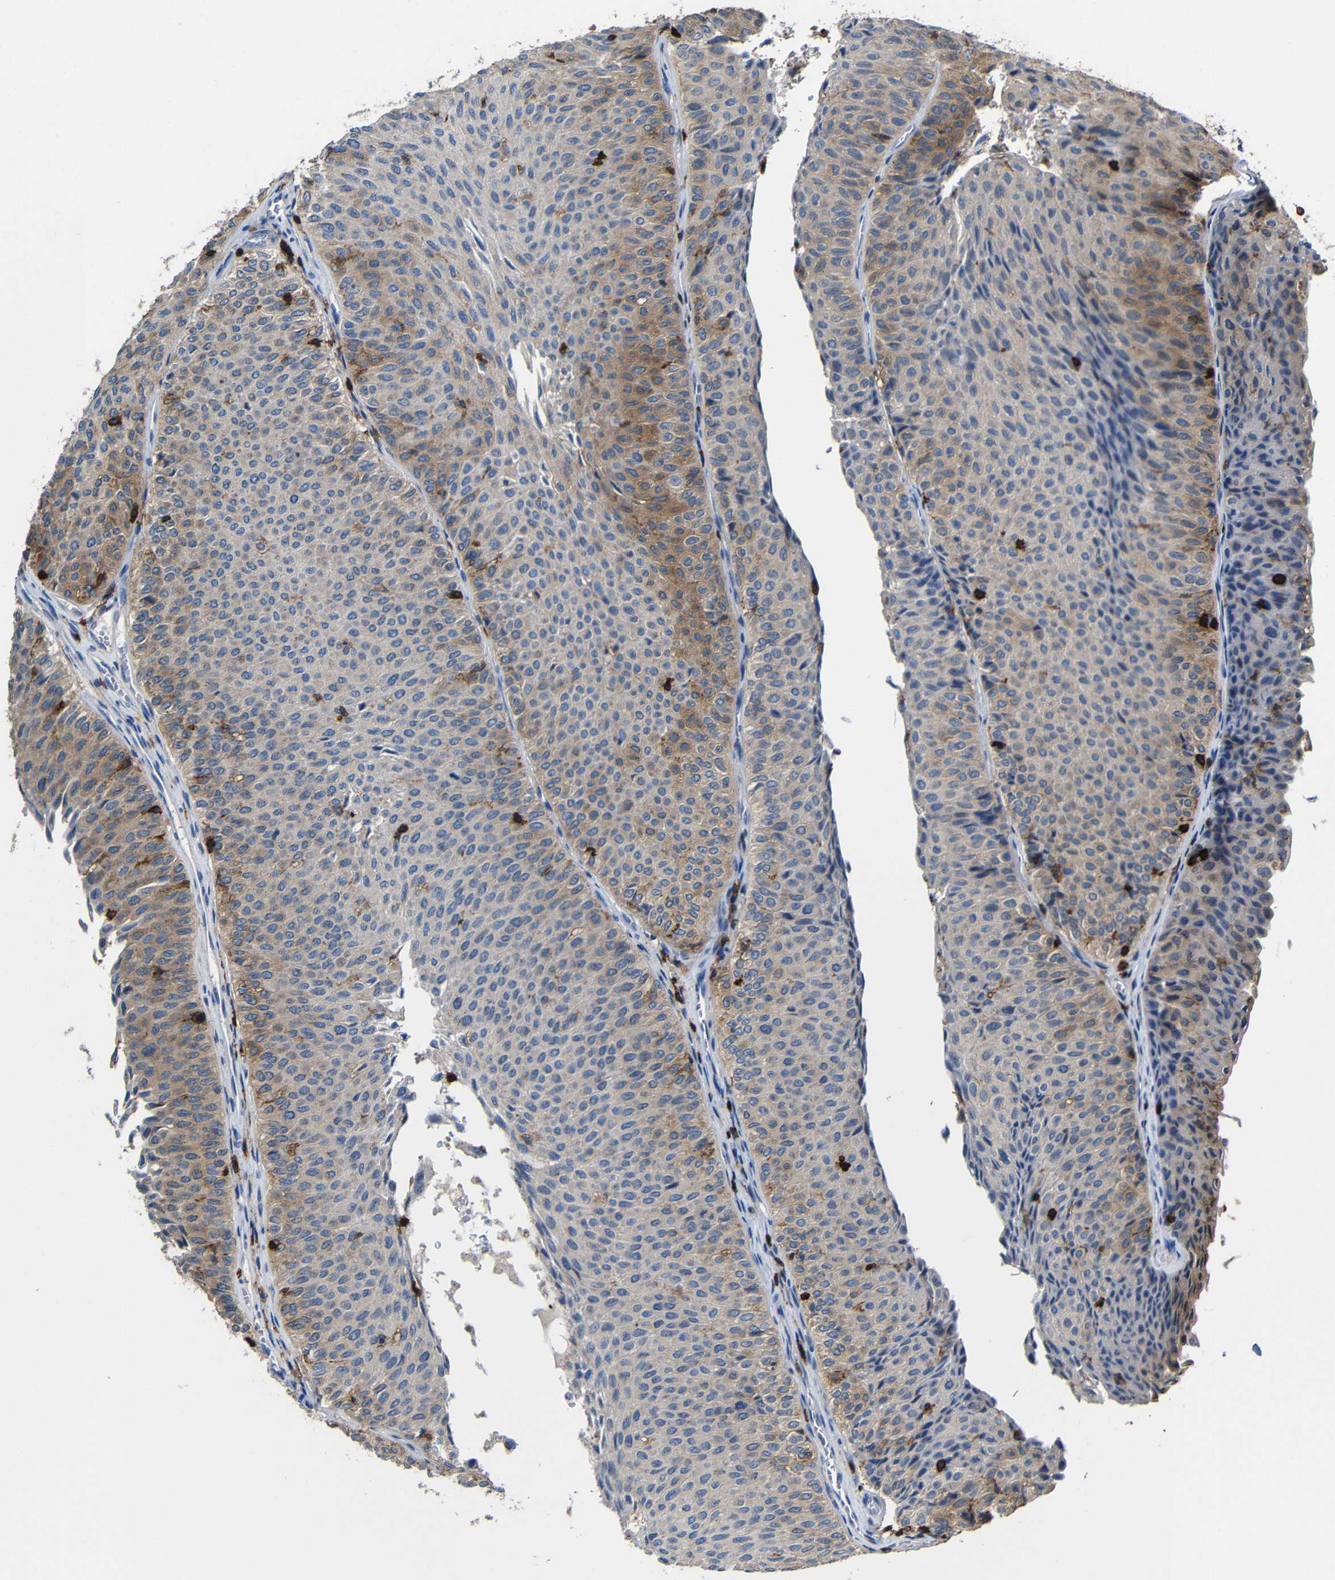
{"staining": {"intensity": "moderate", "quantity": "25%-75%", "location": "cytoplasmic/membranous"}, "tissue": "urothelial cancer", "cell_type": "Tumor cells", "image_type": "cancer", "snomed": [{"axis": "morphology", "description": "Urothelial carcinoma, Low grade"}, {"axis": "topography", "description": "Urinary bladder"}], "caption": "Tumor cells demonstrate moderate cytoplasmic/membranous expression in approximately 25%-75% of cells in low-grade urothelial carcinoma.", "gene": "P2RY12", "patient": {"sex": "male", "age": 78}}